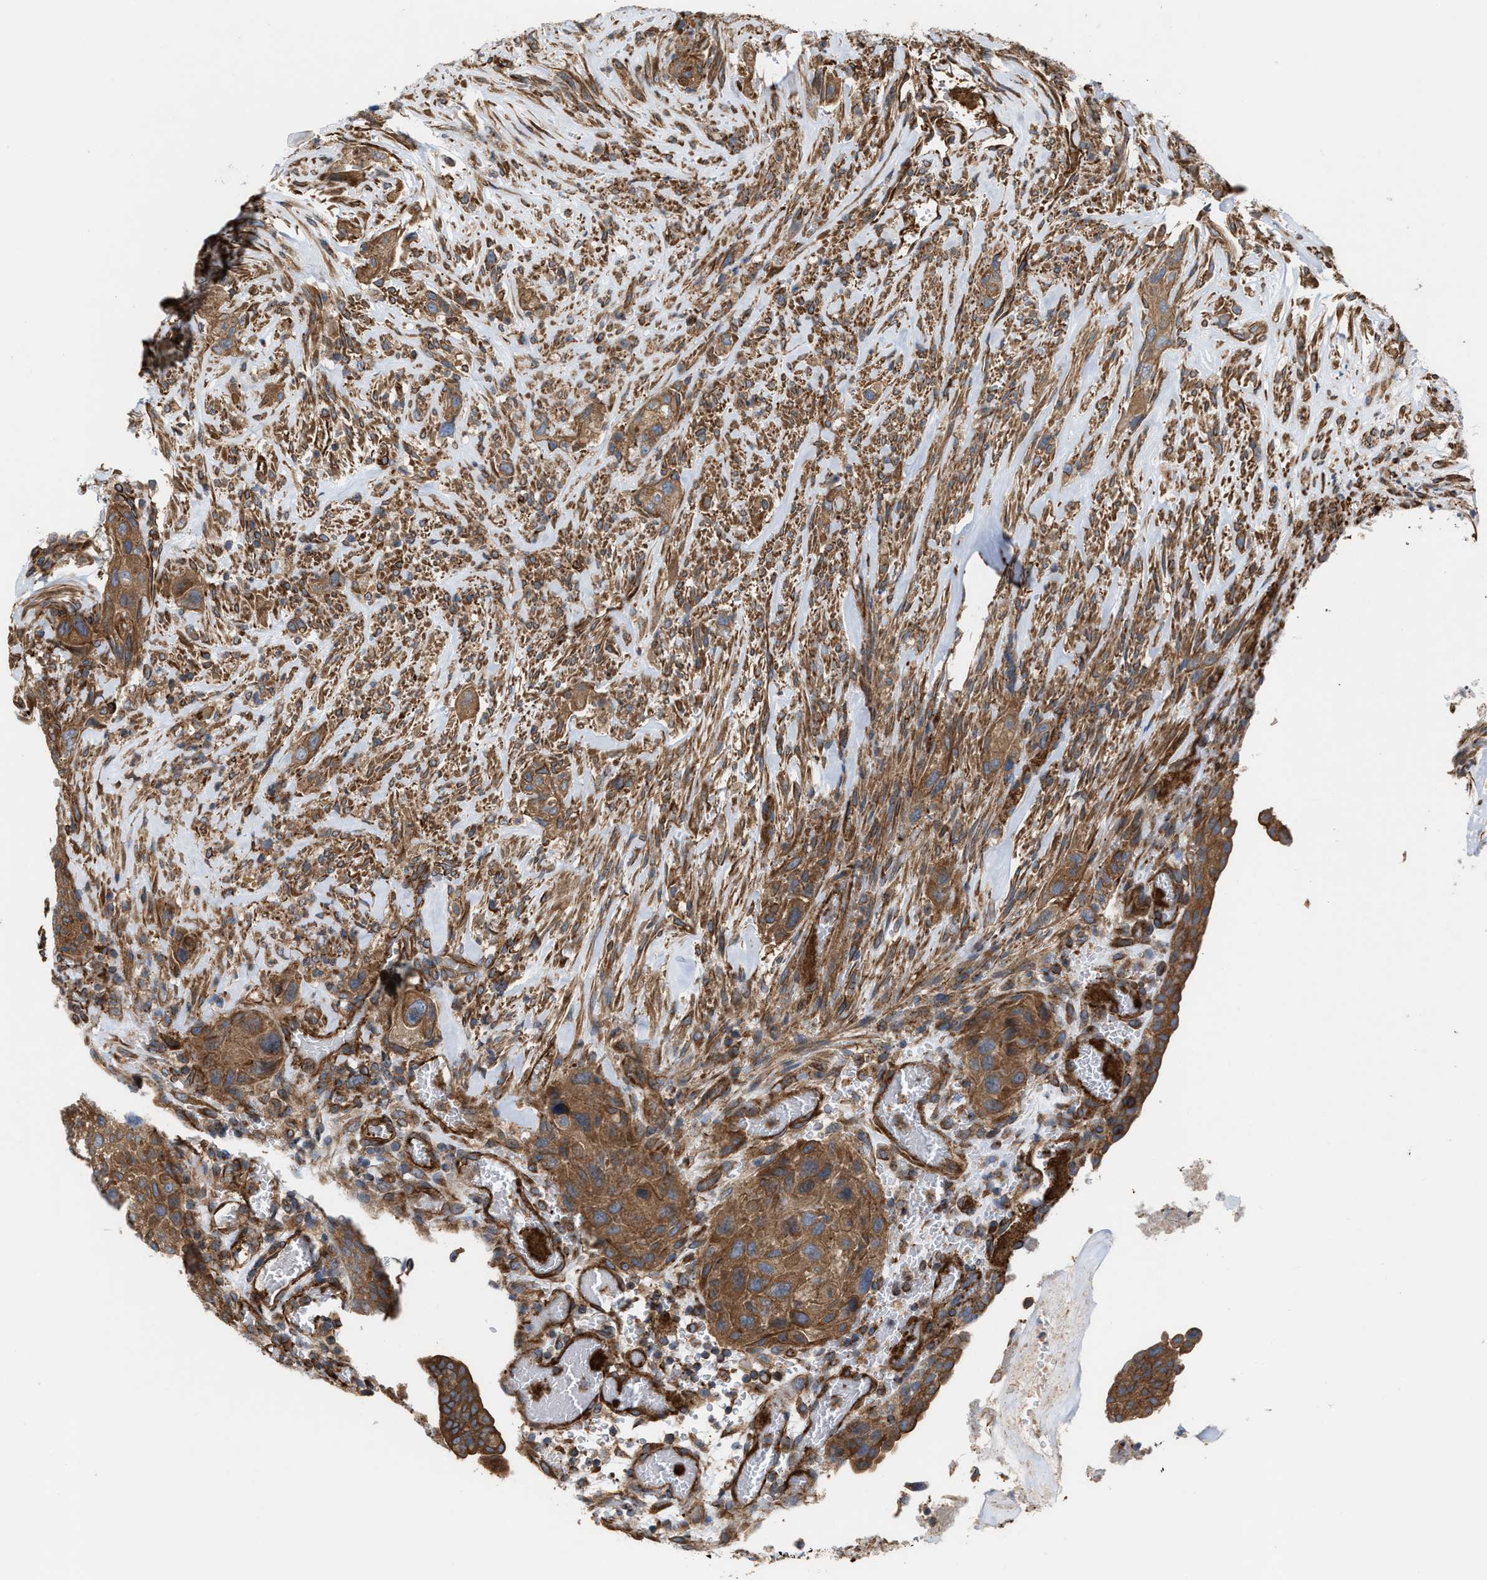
{"staining": {"intensity": "moderate", "quantity": ">75%", "location": "cytoplasmic/membranous"}, "tissue": "urothelial cancer", "cell_type": "Tumor cells", "image_type": "cancer", "snomed": [{"axis": "morphology", "description": "Urothelial carcinoma, Low grade"}, {"axis": "morphology", "description": "Urothelial carcinoma, High grade"}, {"axis": "topography", "description": "Urinary bladder"}], "caption": "Protein staining demonstrates moderate cytoplasmic/membranous positivity in approximately >75% of tumor cells in urothelial carcinoma (high-grade). Using DAB (3,3'-diaminobenzidine) (brown) and hematoxylin (blue) stains, captured at high magnification using brightfield microscopy.", "gene": "EPS15L1", "patient": {"sex": "male", "age": 35}}